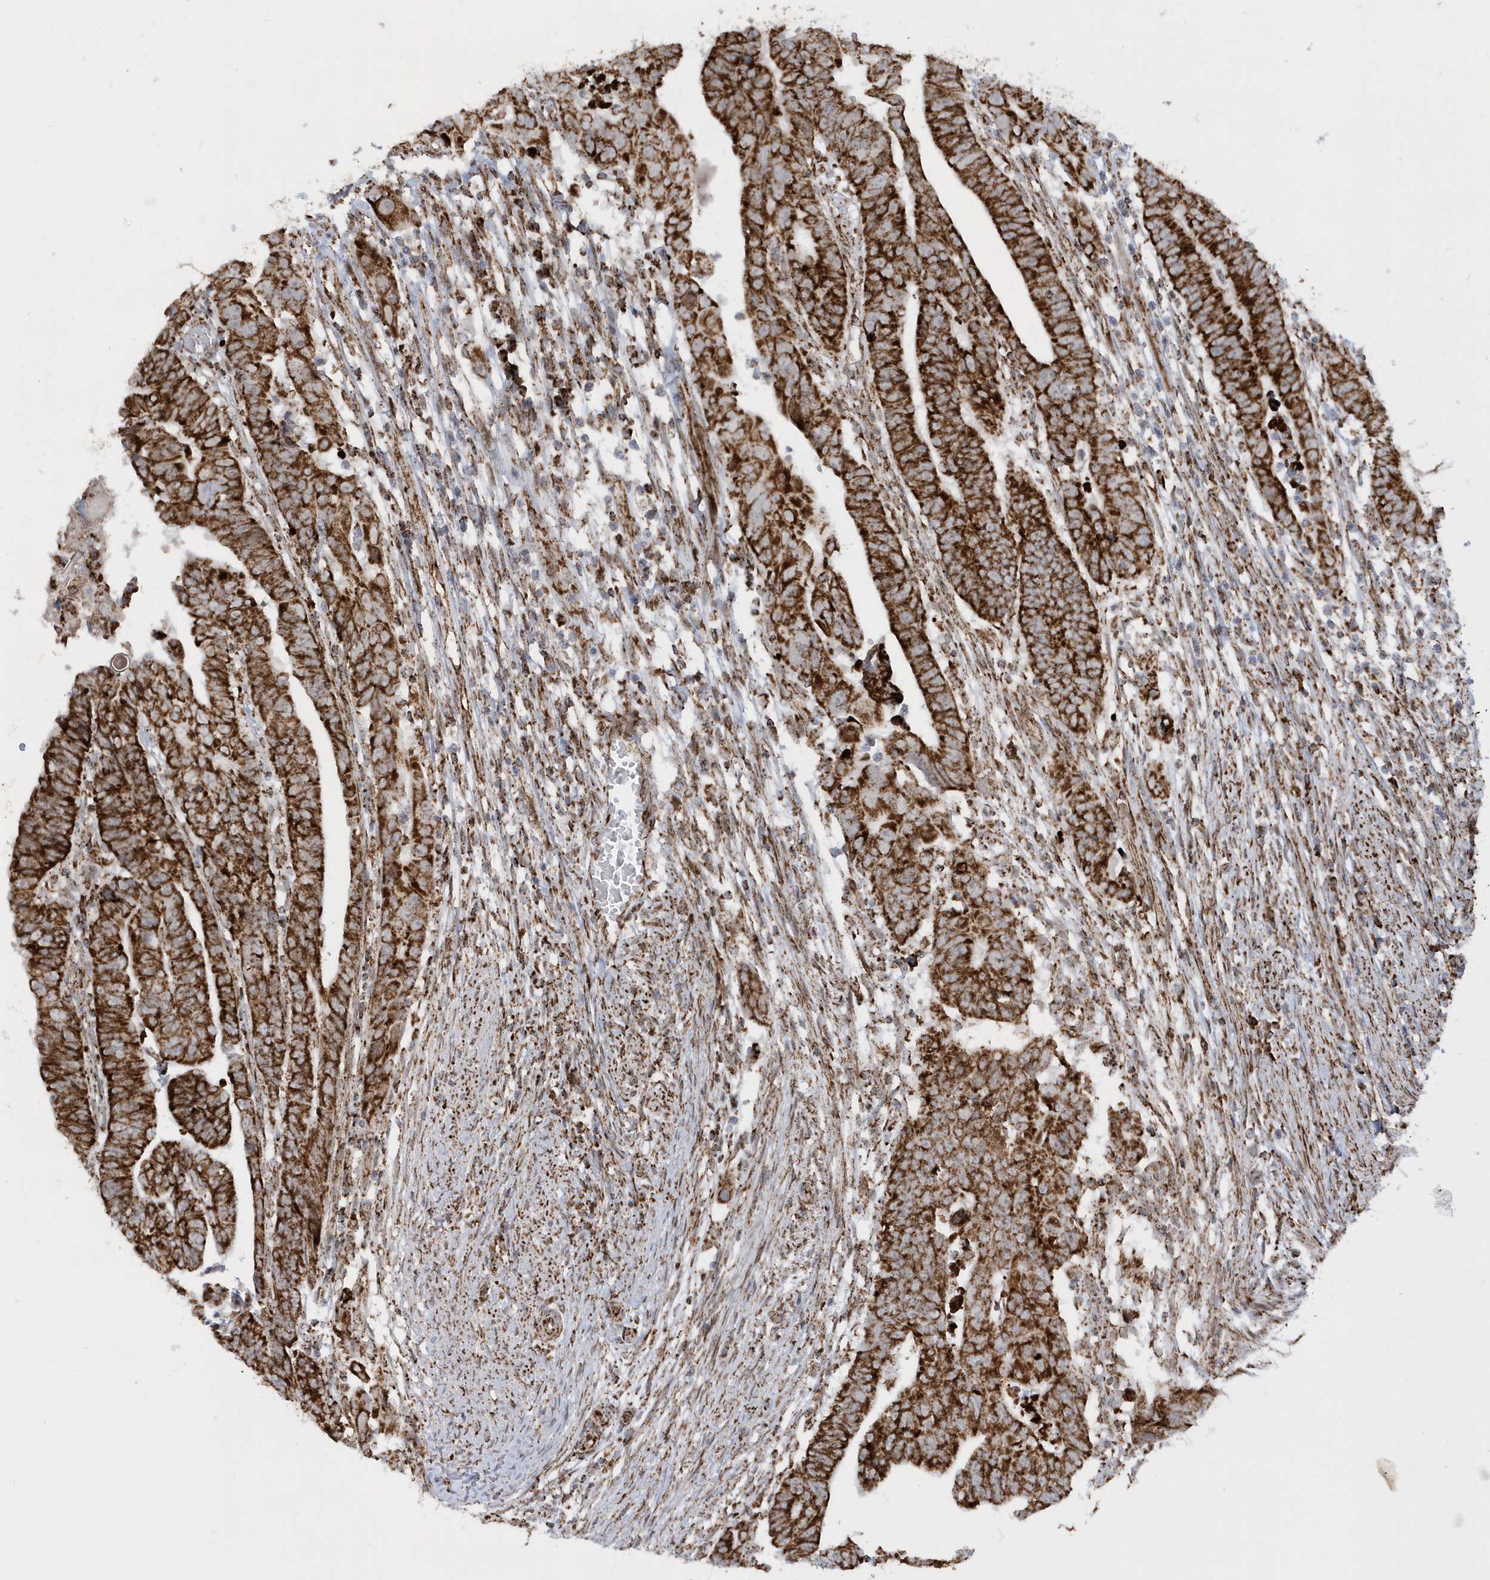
{"staining": {"intensity": "strong", "quantity": ">75%", "location": "cytoplasmic/membranous"}, "tissue": "colorectal cancer", "cell_type": "Tumor cells", "image_type": "cancer", "snomed": [{"axis": "morphology", "description": "Adenocarcinoma, NOS"}, {"axis": "topography", "description": "Rectum"}], "caption": "A high-resolution photomicrograph shows immunohistochemistry staining of colorectal adenocarcinoma, which demonstrates strong cytoplasmic/membranous expression in approximately >75% of tumor cells.", "gene": "CRY2", "patient": {"sex": "female", "age": 65}}